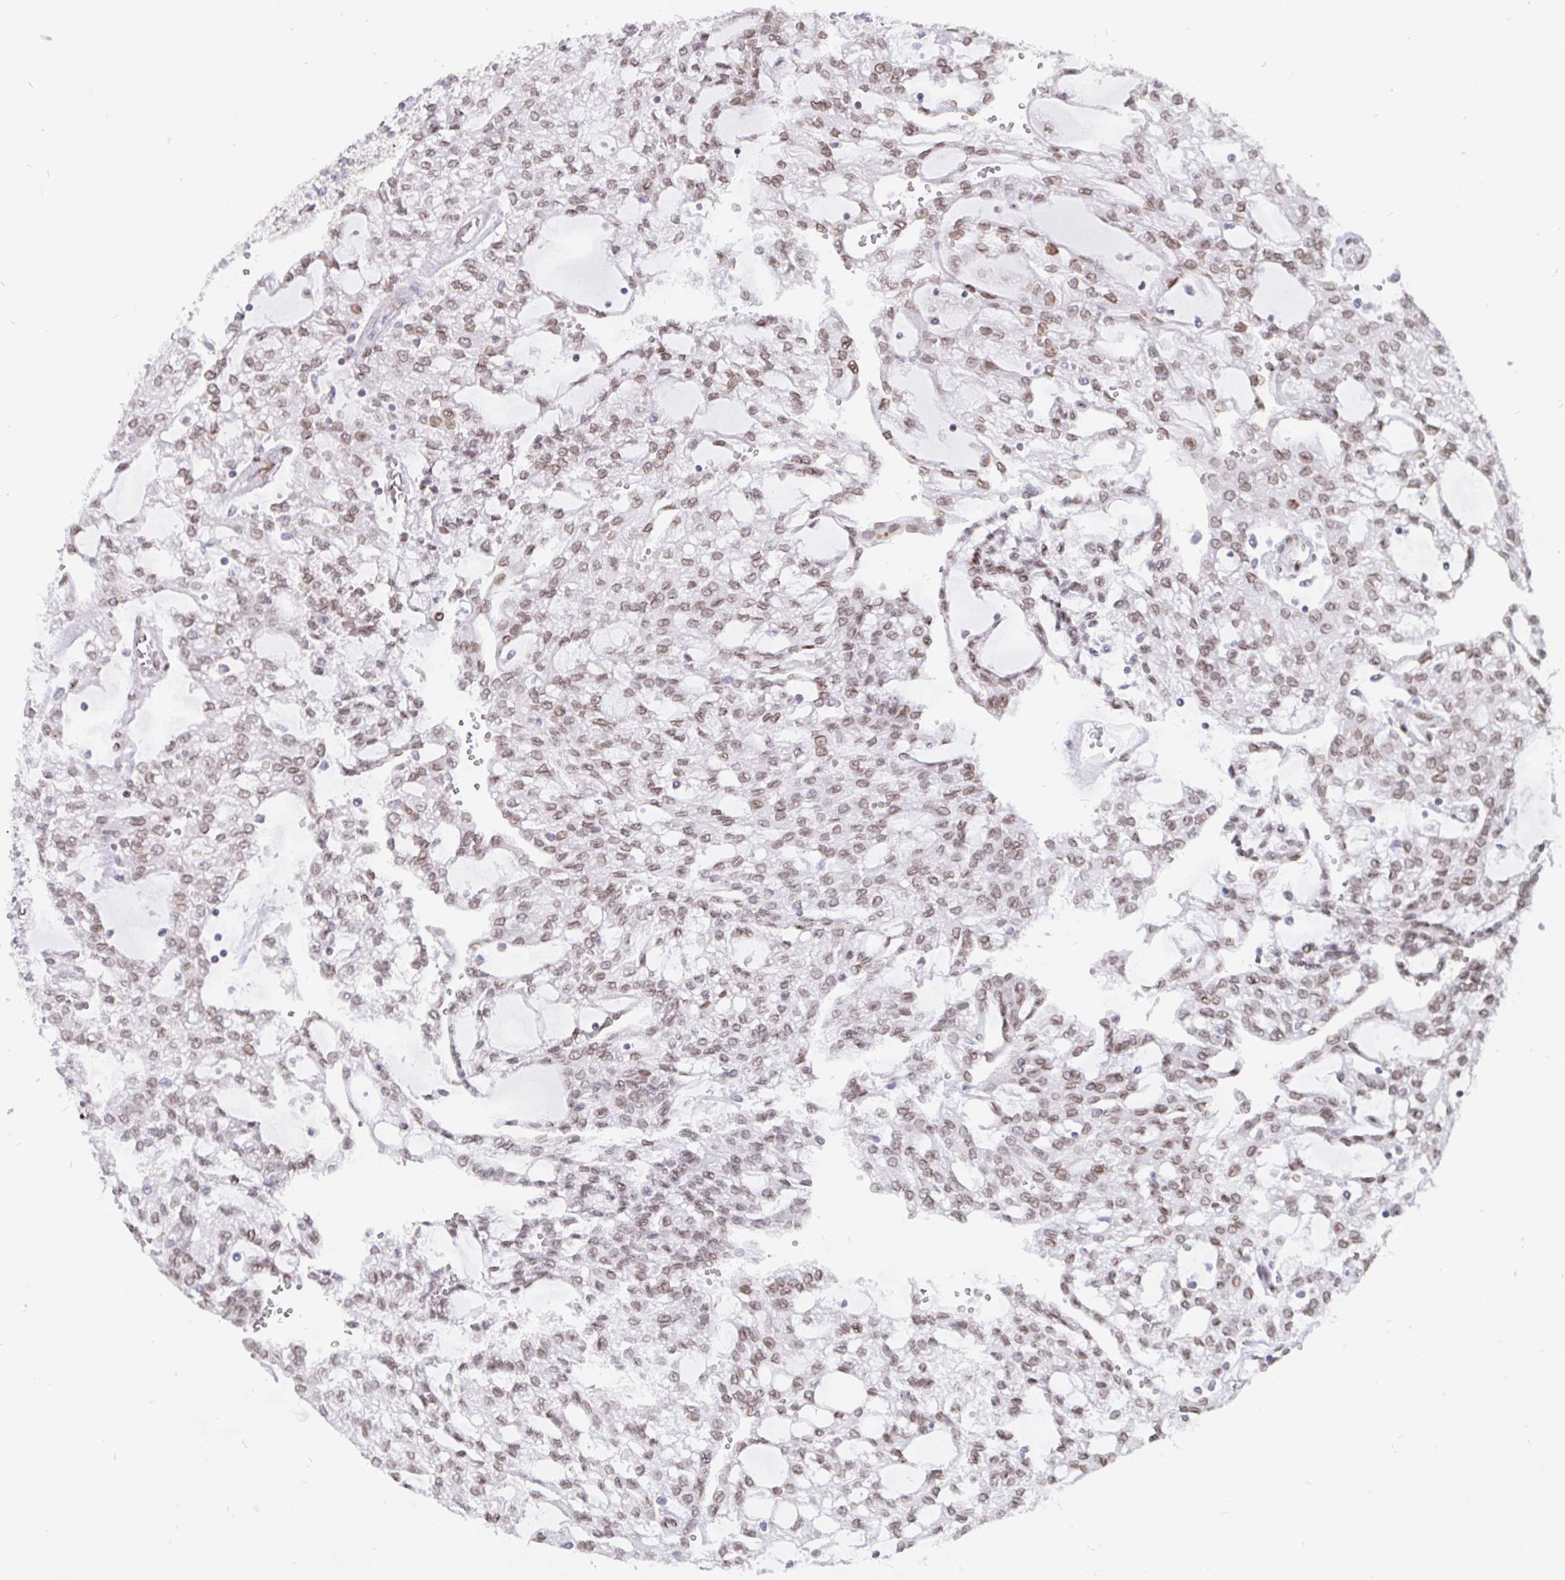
{"staining": {"intensity": "moderate", "quantity": "25%-75%", "location": "cytoplasmic/membranous,nuclear"}, "tissue": "renal cancer", "cell_type": "Tumor cells", "image_type": "cancer", "snomed": [{"axis": "morphology", "description": "Adenocarcinoma, NOS"}, {"axis": "topography", "description": "Kidney"}], "caption": "DAB immunohistochemical staining of human renal cancer (adenocarcinoma) displays moderate cytoplasmic/membranous and nuclear protein staining in approximately 25%-75% of tumor cells. Using DAB (brown) and hematoxylin (blue) stains, captured at high magnification using brightfield microscopy.", "gene": "EMD", "patient": {"sex": "male", "age": 63}}